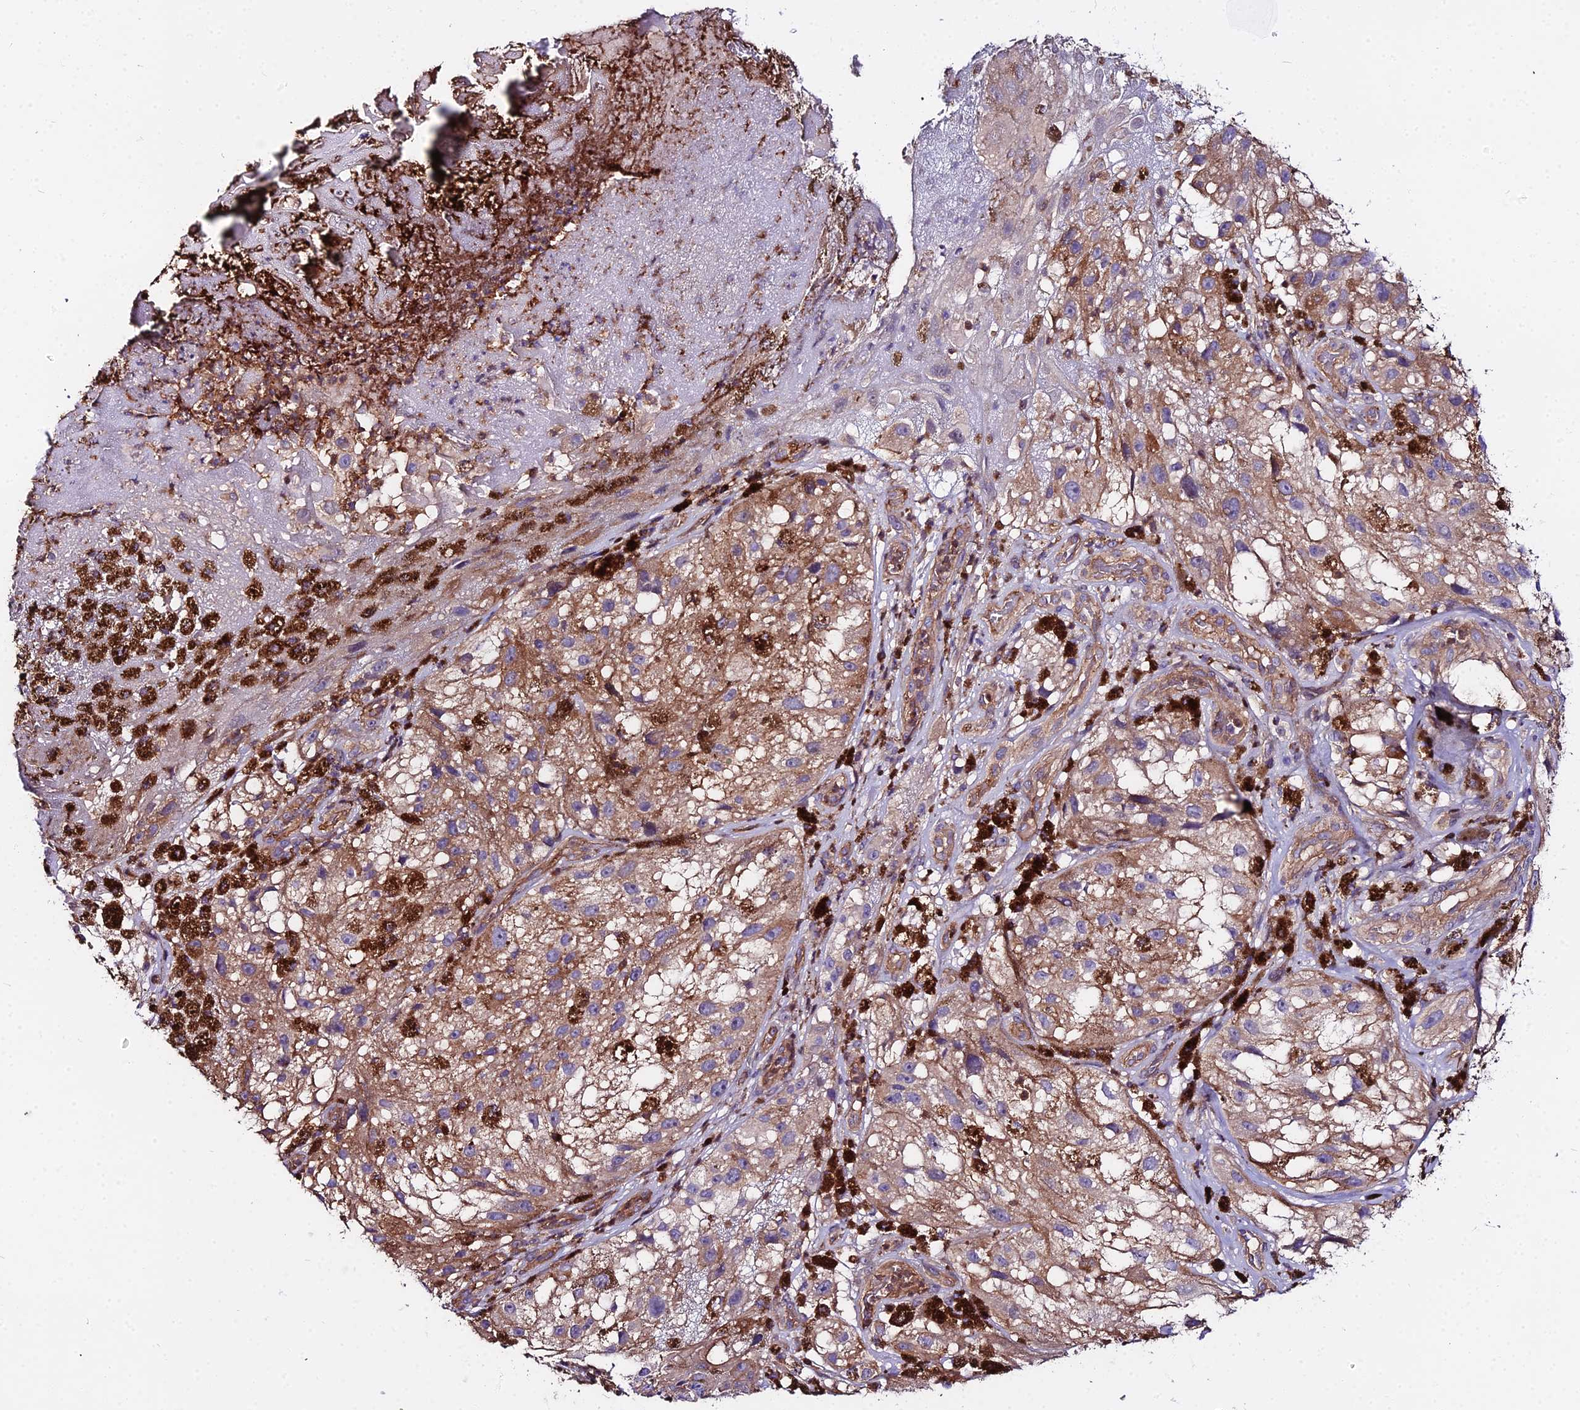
{"staining": {"intensity": "moderate", "quantity": ">75%", "location": "cytoplasmic/membranous"}, "tissue": "melanoma", "cell_type": "Tumor cells", "image_type": "cancer", "snomed": [{"axis": "morphology", "description": "Malignant melanoma, NOS"}, {"axis": "topography", "description": "Skin"}], "caption": "Melanoma stained with immunohistochemistry (IHC) displays moderate cytoplasmic/membranous expression in approximately >75% of tumor cells.", "gene": "GLYAT", "patient": {"sex": "male", "age": 88}}